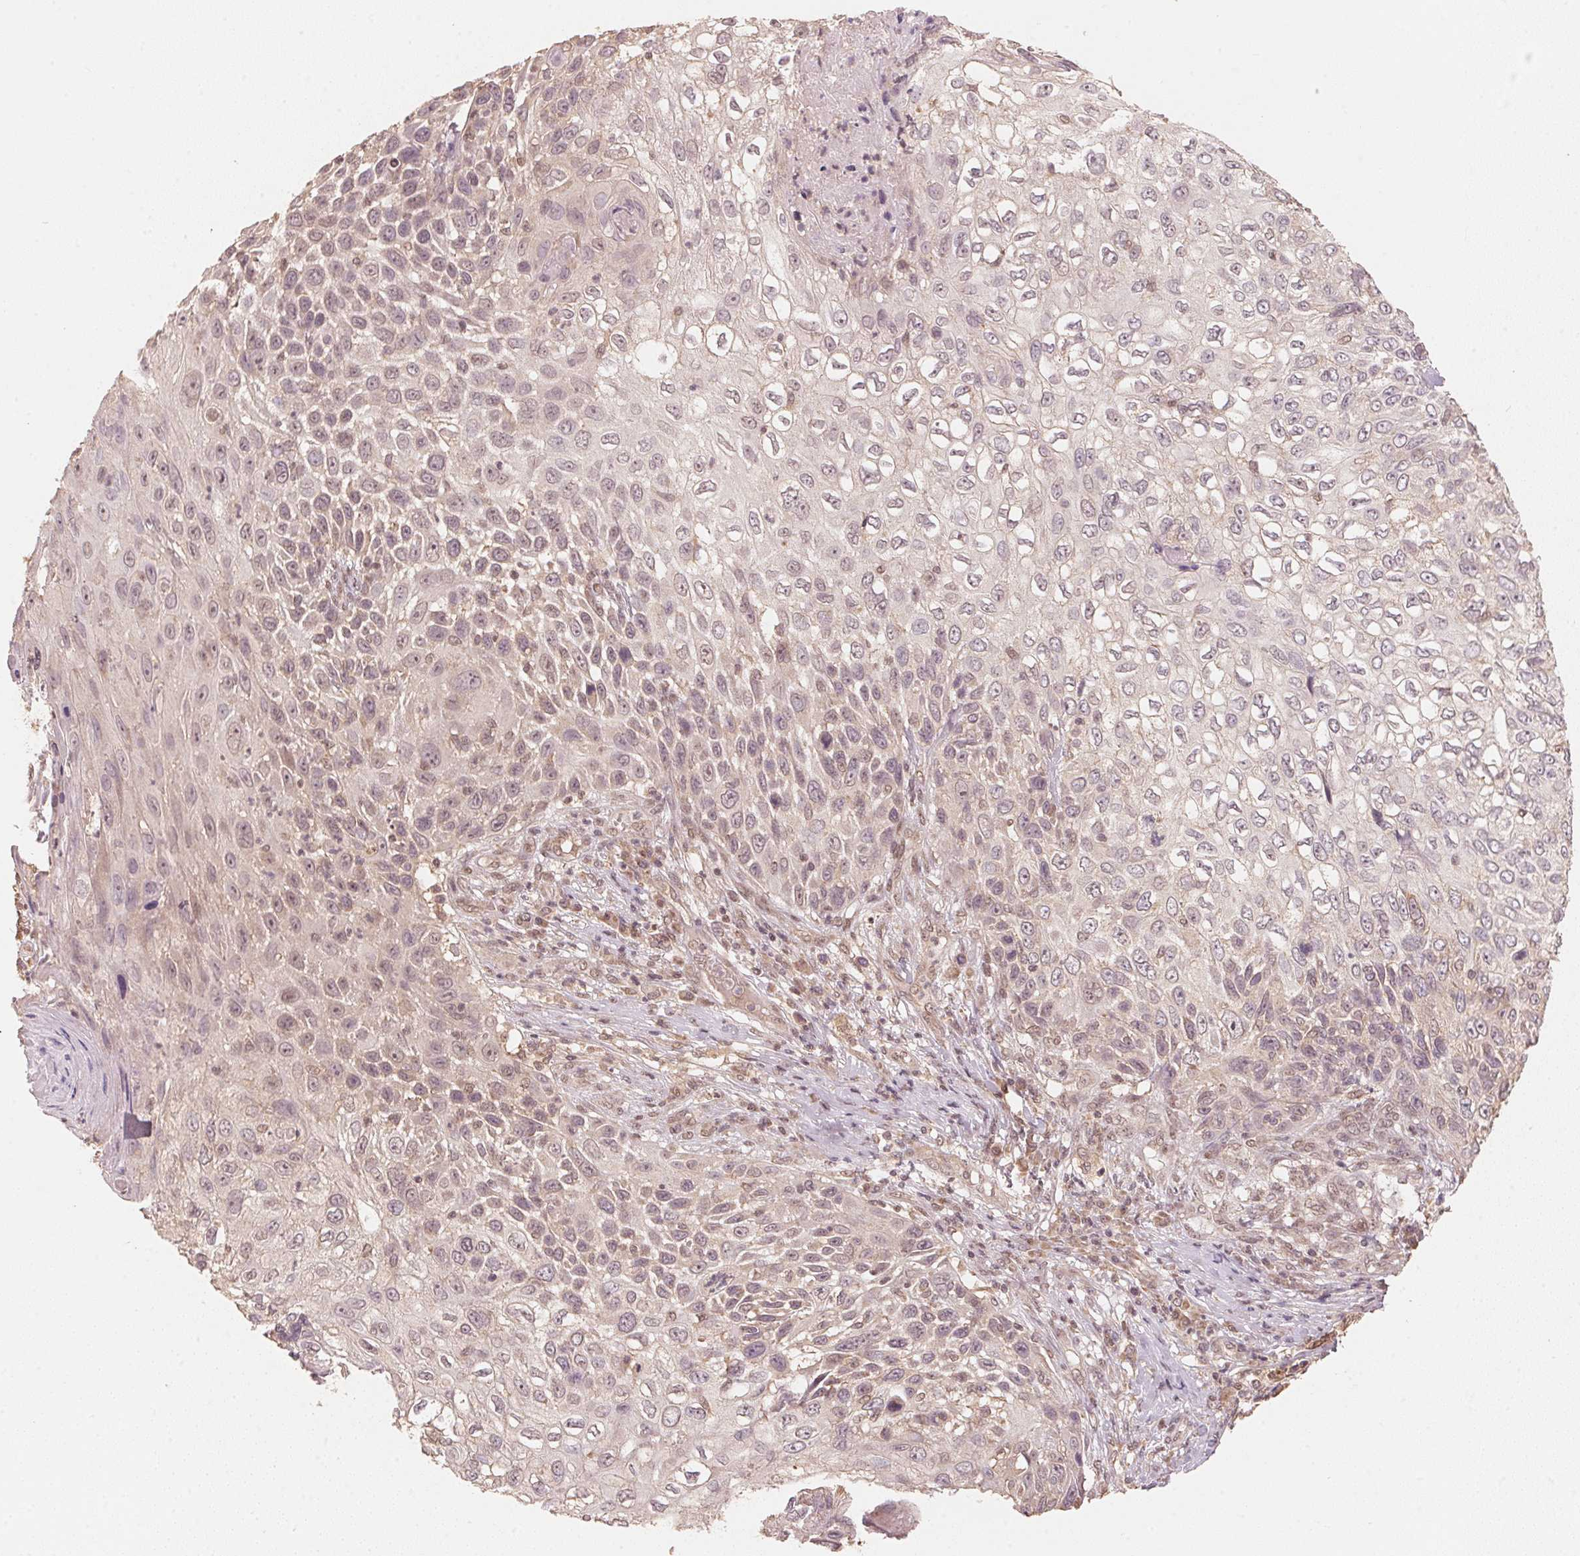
{"staining": {"intensity": "weak", "quantity": "25%-75%", "location": "nuclear"}, "tissue": "skin cancer", "cell_type": "Tumor cells", "image_type": "cancer", "snomed": [{"axis": "morphology", "description": "Squamous cell carcinoma, NOS"}, {"axis": "topography", "description": "Skin"}], "caption": "A brown stain shows weak nuclear positivity of a protein in skin cancer tumor cells.", "gene": "C2orf73", "patient": {"sex": "male", "age": 92}}